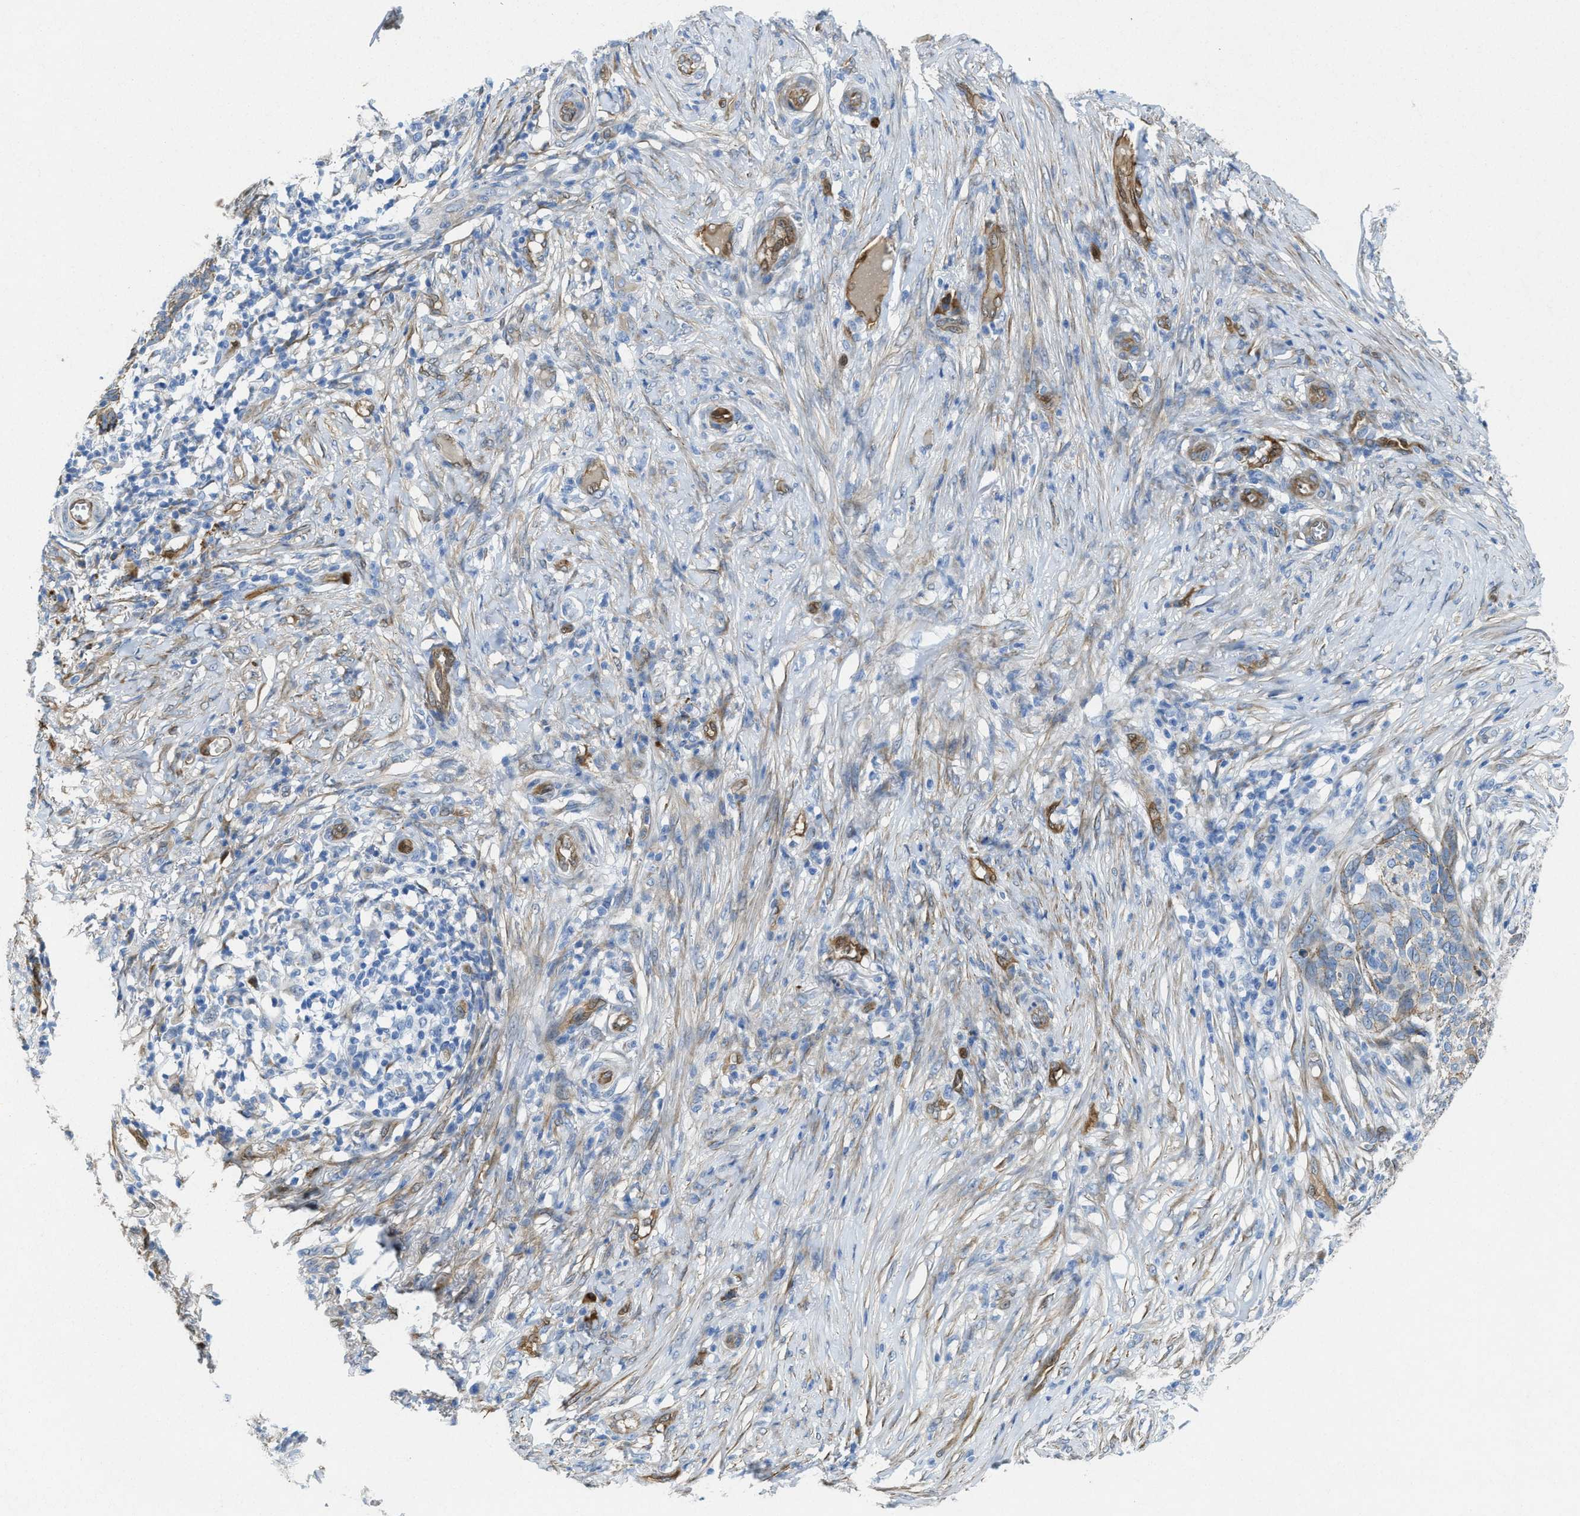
{"staining": {"intensity": "weak", "quantity": "<25%", "location": "cytoplasmic/membranous"}, "tissue": "skin cancer", "cell_type": "Tumor cells", "image_type": "cancer", "snomed": [{"axis": "morphology", "description": "Basal cell carcinoma"}, {"axis": "topography", "description": "Skin"}], "caption": "This is a photomicrograph of IHC staining of skin cancer (basal cell carcinoma), which shows no staining in tumor cells.", "gene": "ASS1", "patient": {"sex": "male", "age": 85}}